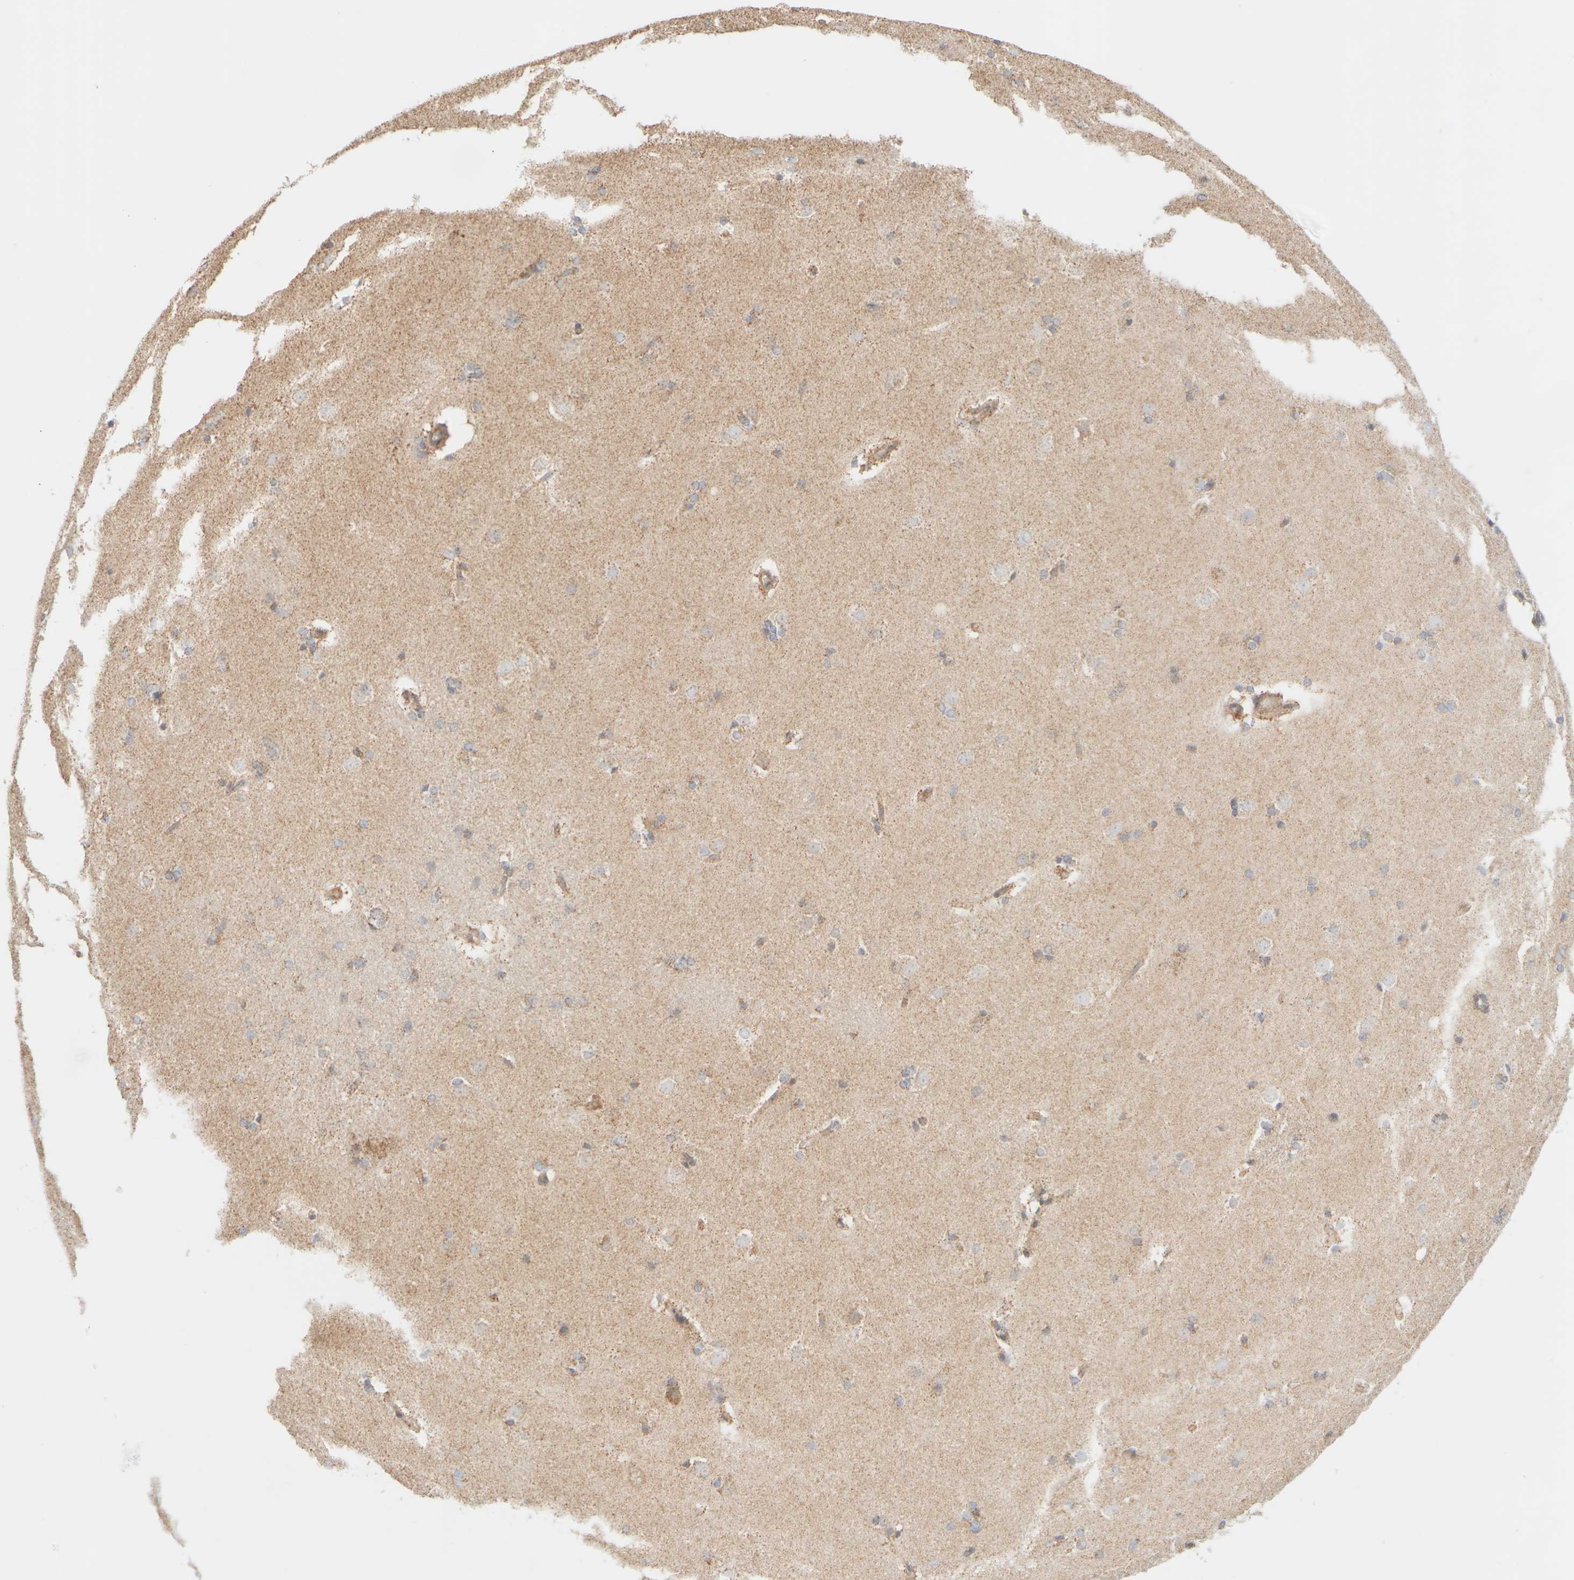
{"staining": {"intensity": "moderate", "quantity": "<25%", "location": "cytoplasmic/membranous"}, "tissue": "caudate", "cell_type": "Glial cells", "image_type": "normal", "snomed": [{"axis": "morphology", "description": "Normal tissue, NOS"}, {"axis": "topography", "description": "Lateral ventricle wall"}], "caption": "Unremarkable caudate demonstrates moderate cytoplasmic/membranous positivity in approximately <25% of glial cells The staining was performed using DAB, with brown indicating positive protein expression. Nuclei are stained blue with hematoxylin..", "gene": "APBB2", "patient": {"sex": "female", "age": 19}}